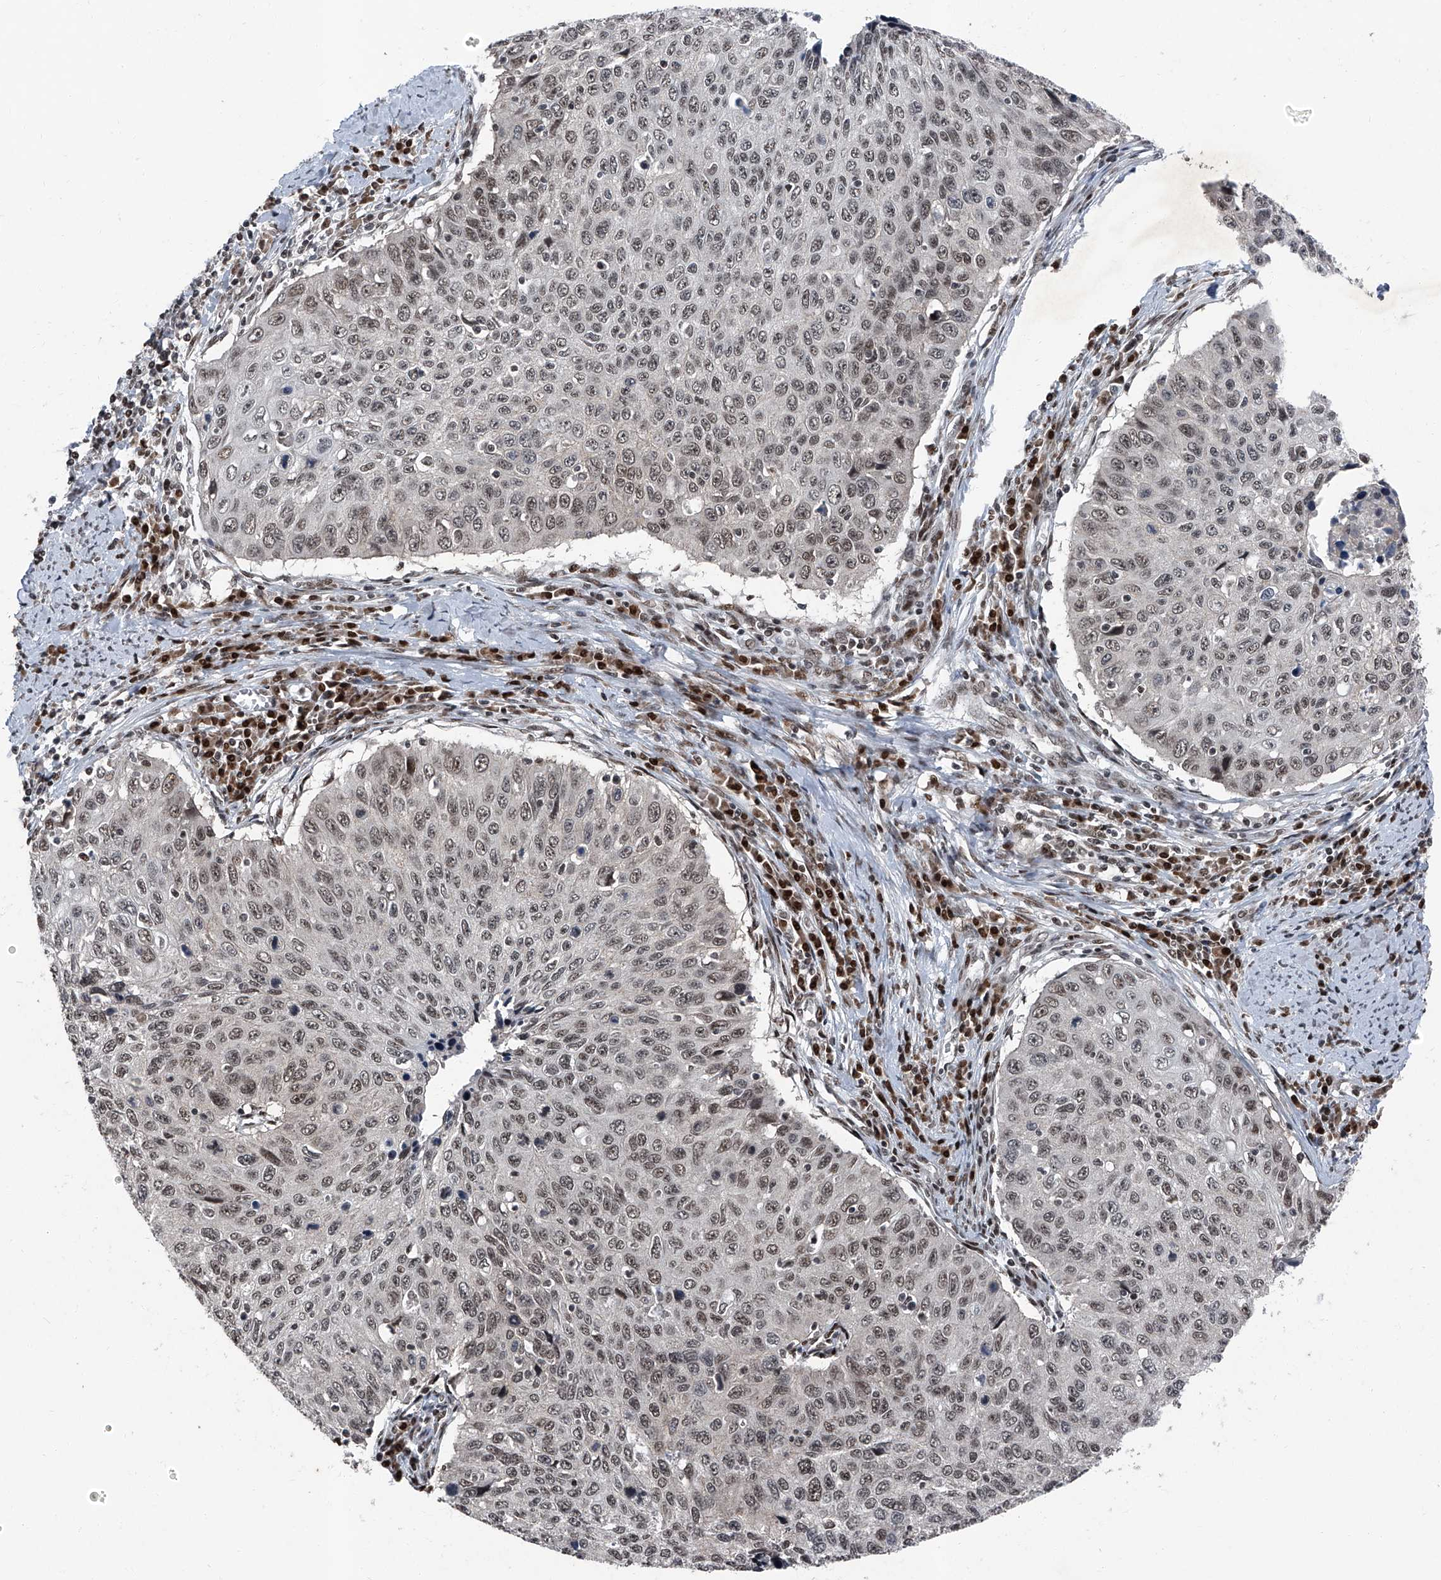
{"staining": {"intensity": "weak", "quantity": ">75%", "location": "nuclear"}, "tissue": "cervical cancer", "cell_type": "Tumor cells", "image_type": "cancer", "snomed": [{"axis": "morphology", "description": "Squamous cell carcinoma, NOS"}, {"axis": "topography", "description": "Cervix"}], "caption": "DAB immunohistochemical staining of cervical cancer displays weak nuclear protein expression in about >75% of tumor cells.", "gene": "BMI1", "patient": {"sex": "female", "age": 53}}